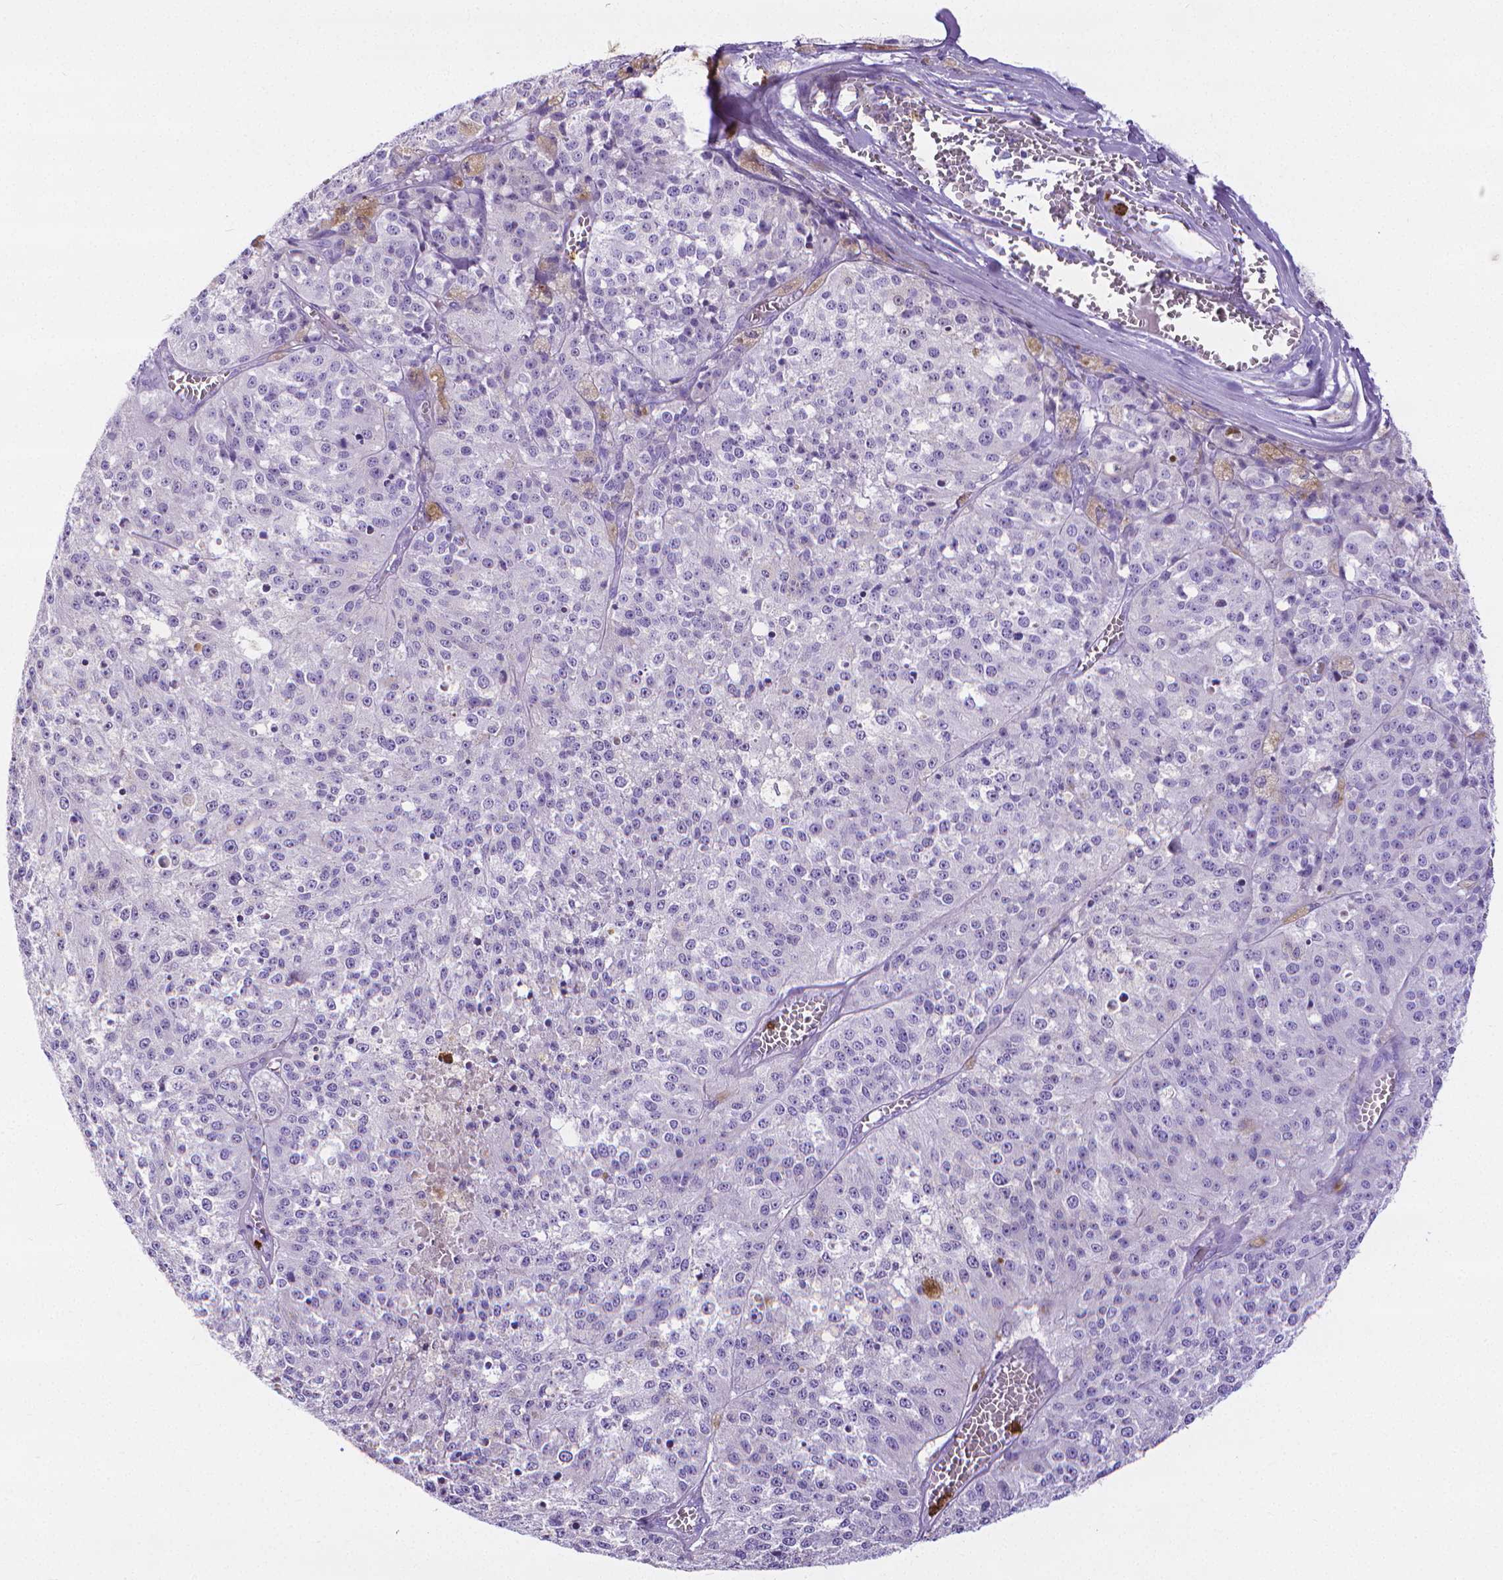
{"staining": {"intensity": "negative", "quantity": "none", "location": "none"}, "tissue": "melanoma", "cell_type": "Tumor cells", "image_type": "cancer", "snomed": [{"axis": "morphology", "description": "Malignant melanoma, Metastatic site"}, {"axis": "topography", "description": "Lymph node"}], "caption": "A histopathology image of human melanoma is negative for staining in tumor cells.", "gene": "MMP9", "patient": {"sex": "female", "age": 64}}